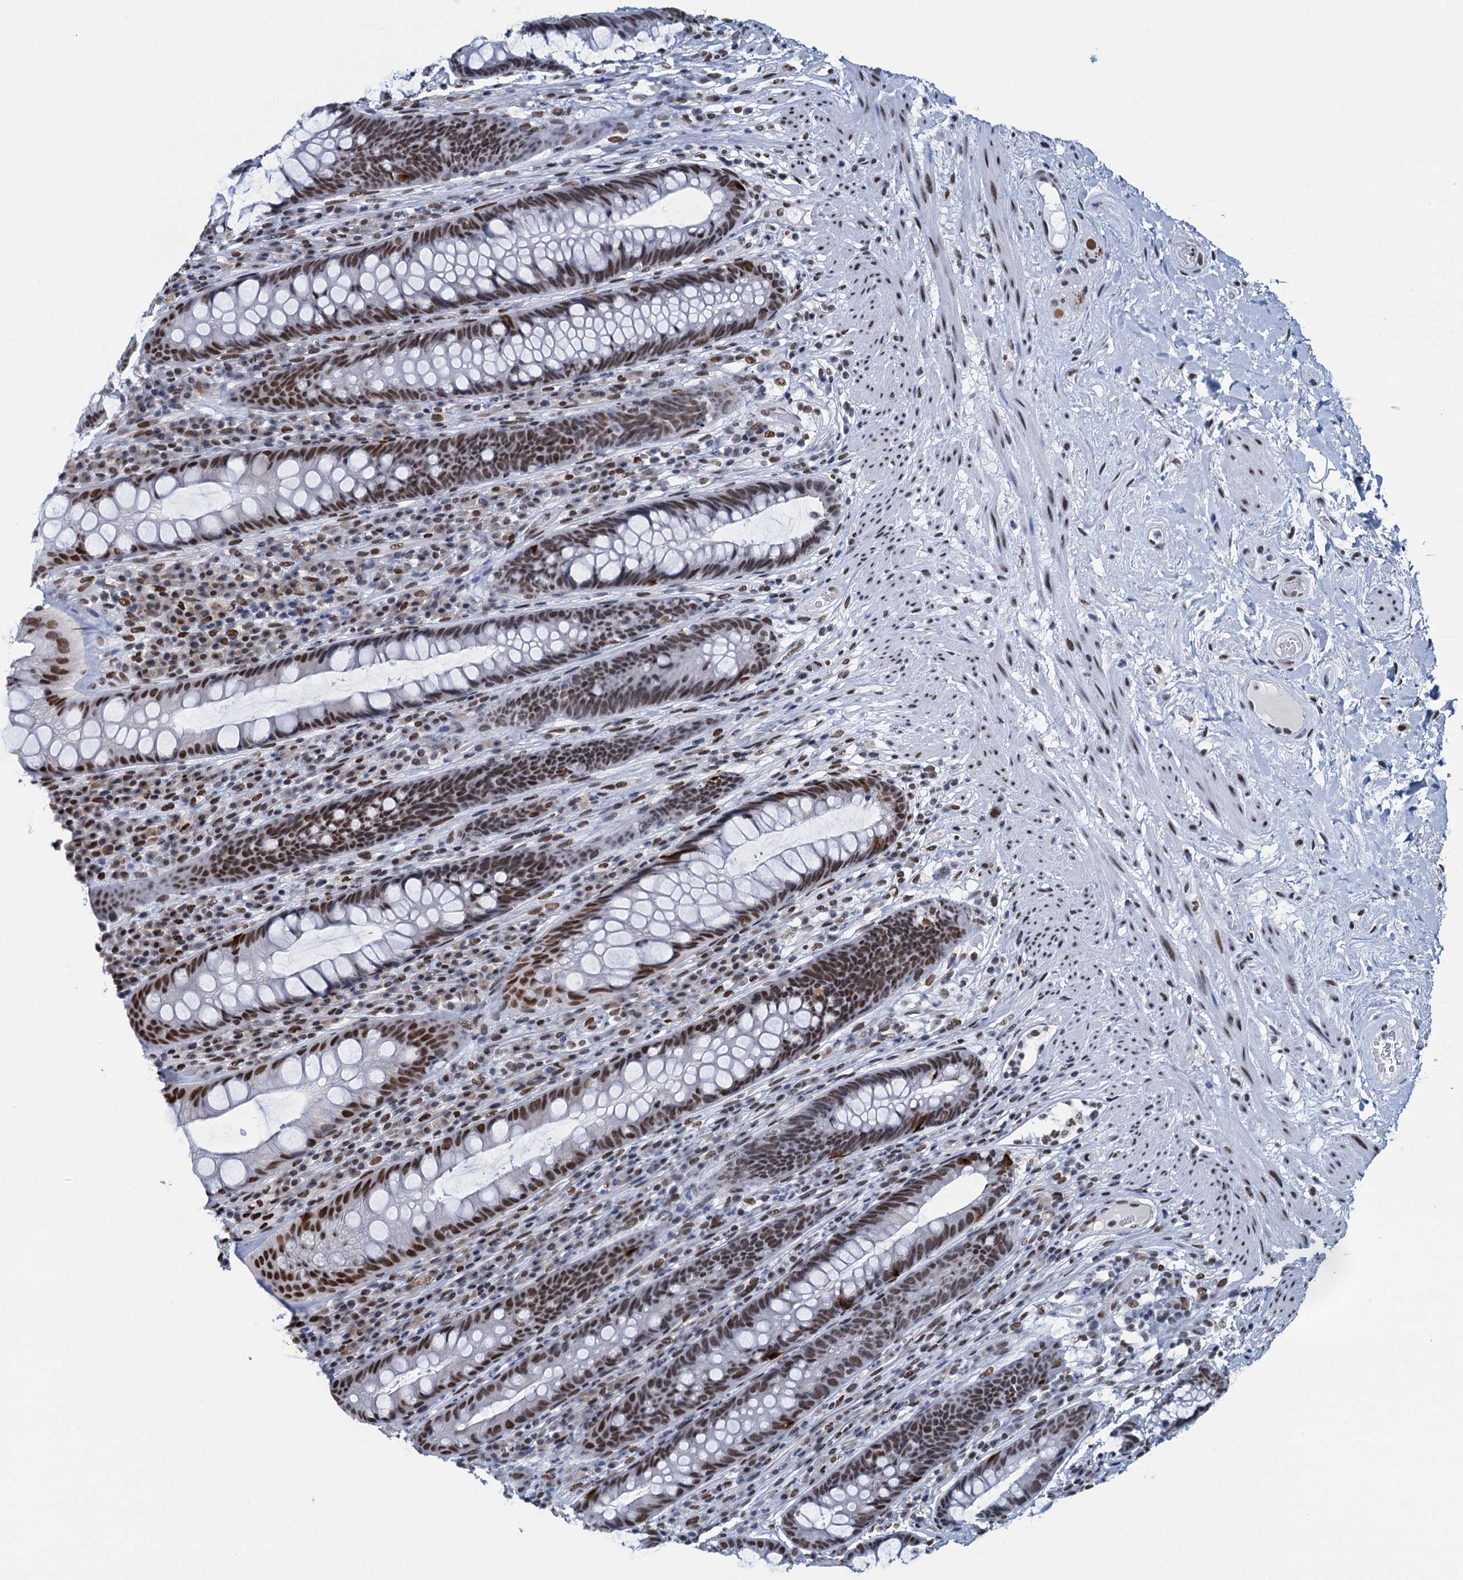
{"staining": {"intensity": "strong", "quantity": ">75%", "location": "nuclear"}, "tissue": "rectum", "cell_type": "Glandular cells", "image_type": "normal", "snomed": [{"axis": "morphology", "description": "Normal tissue, NOS"}, {"axis": "topography", "description": "Rectum"}], "caption": "Rectum was stained to show a protein in brown. There is high levels of strong nuclear positivity in about >75% of glandular cells. Immunohistochemistry (ihc) stains the protein in brown and the nuclei are stained blue.", "gene": "HNRNPUL2", "patient": {"sex": "male", "age": 74}}